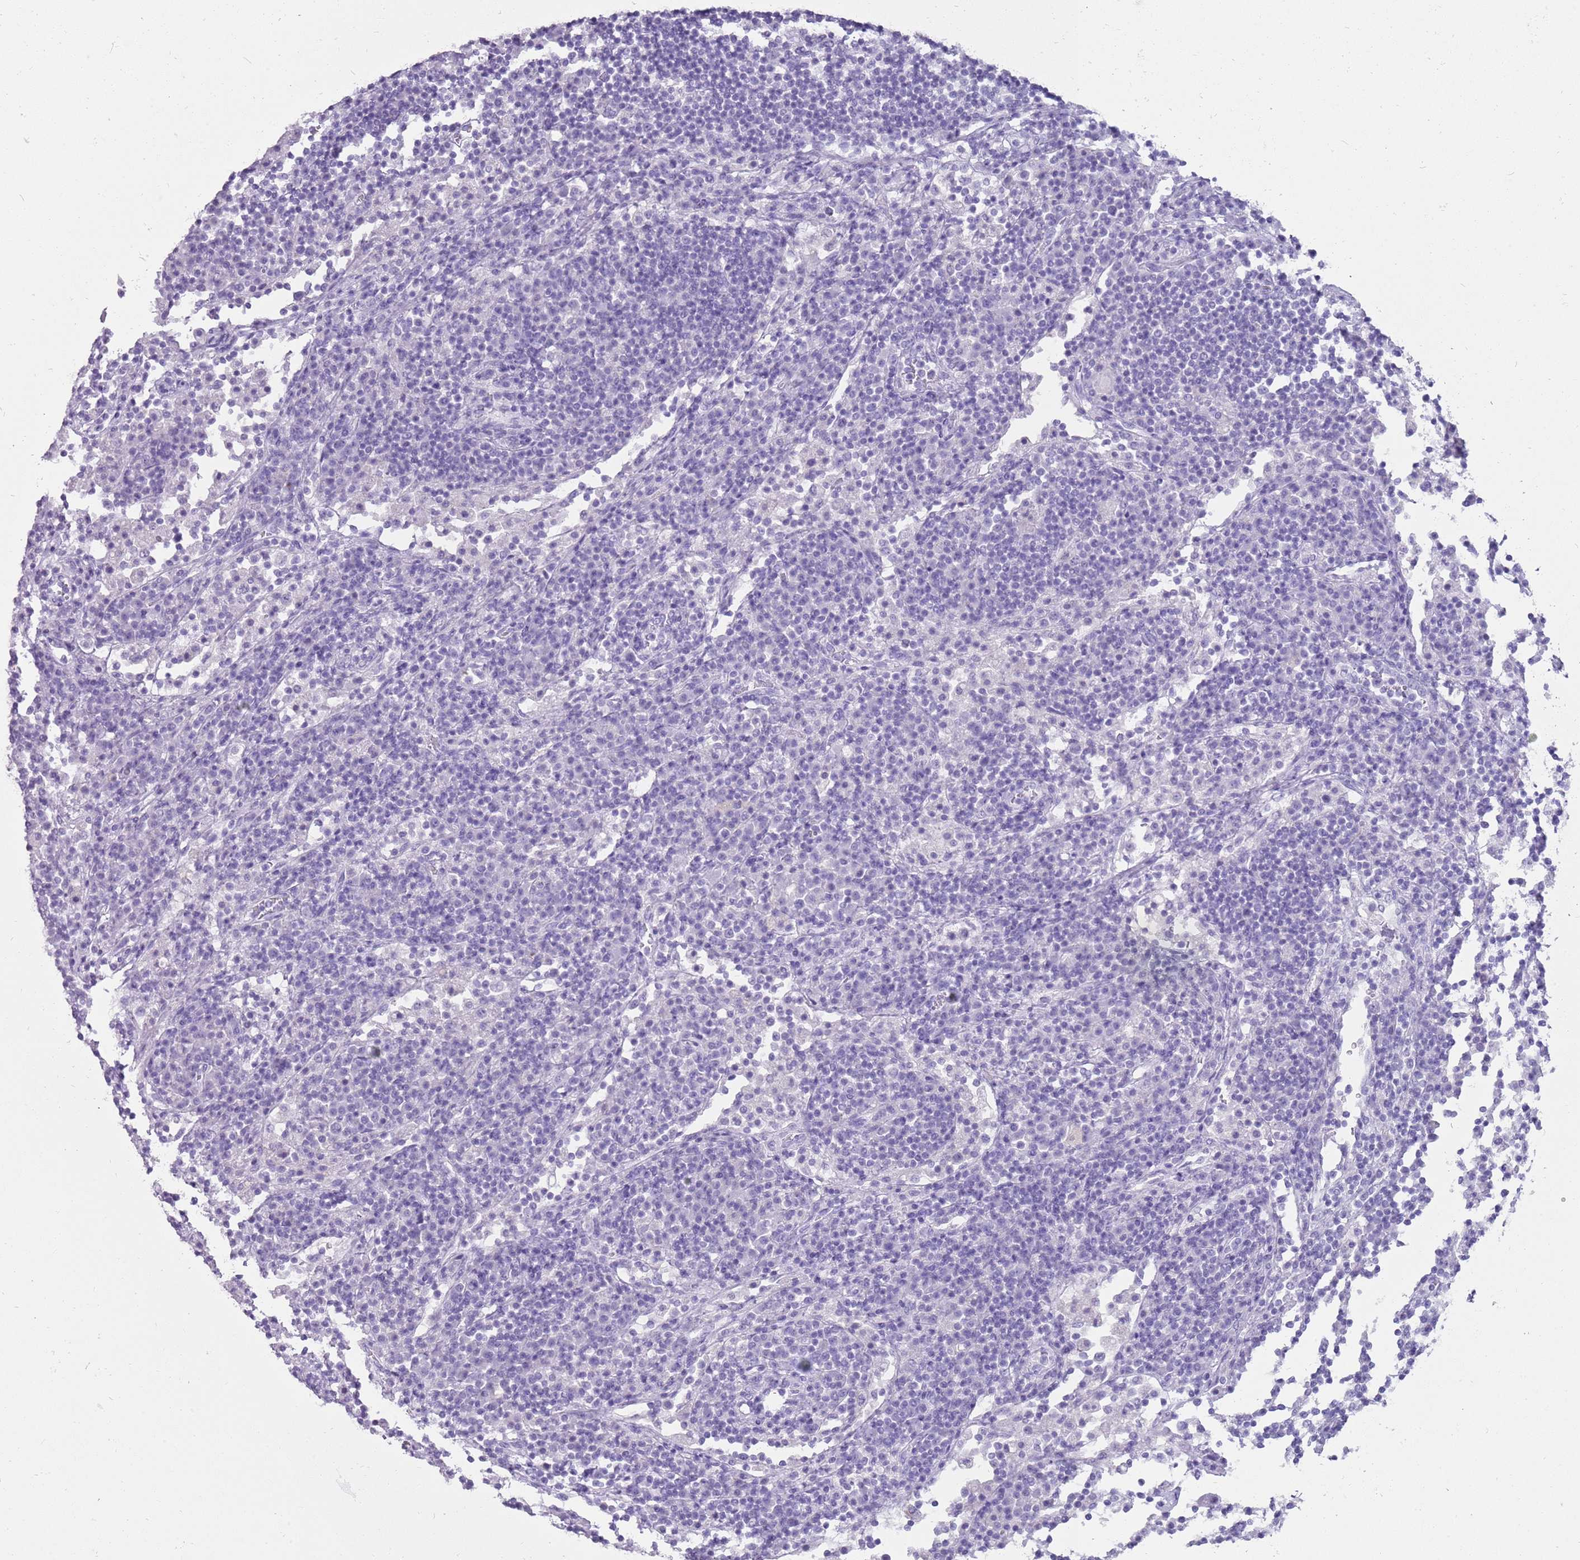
{"staining": {"intensity": "negative", "quantity": "none", "location": "none"}, "tissue": "lymph node", "cell_type": "Germinal center cells", "image_type": "normal", "snomed": [{"axis": "morphology", "description": "Normal tissue, NOS"}, {"axis": "topography", "description": "Lymph node"}], "caption": "DAB (3,3'-diaminobenzidine) immunohistochemical staining of normal human lymph node exhibits no significant positivity in germinal center cells.", "gene": "ENSG00000271254", "patient": {"sex": "female", "age": 53}}